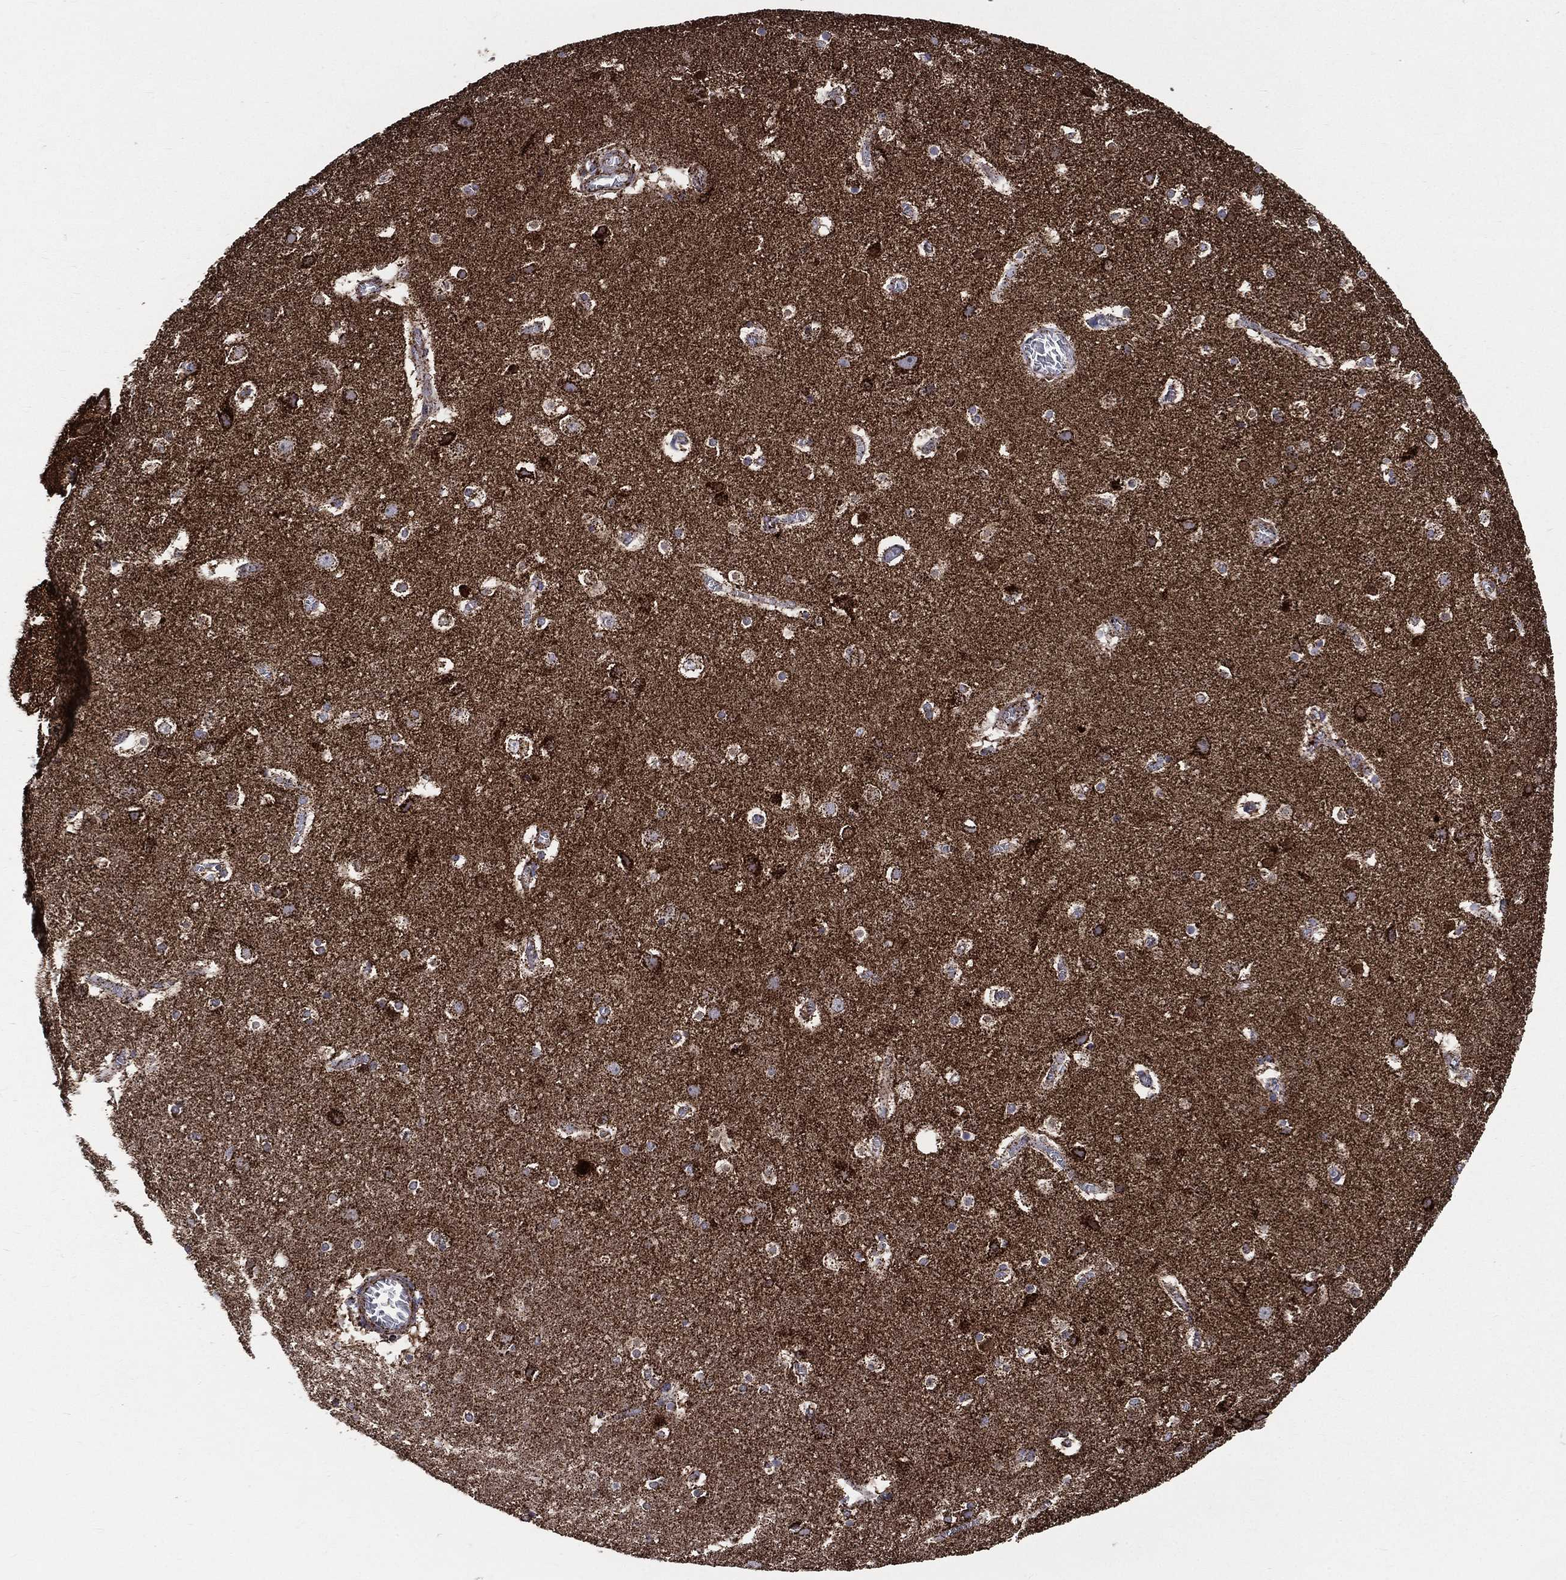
{"staining": {"intensity": "strong", "quantity": "25%-75%", "location": "cytoplasmic/membranous"}, "tissue": "cerebral cortex", "cell_type": "Glial cells", "image_type": "normal", "snomed": [{"axis": "morphology", "description": "Normal tissue, NOS"}, {"axis": "topography", "description": "Cerebral cortex"}], "caption": "The photomicrograph demonstrates immunohistochemical staining of normal cerebral cortex. There is strong cytoplasmic/membranous positivity is appreciated in about 25%-75% of glial cells. (DAB (3,3'-diaminobenzidine) IHC with brightfield microscopy, high magnification).", "gene": "GOT2", "patient": {"sex": "male", "age": 59}}